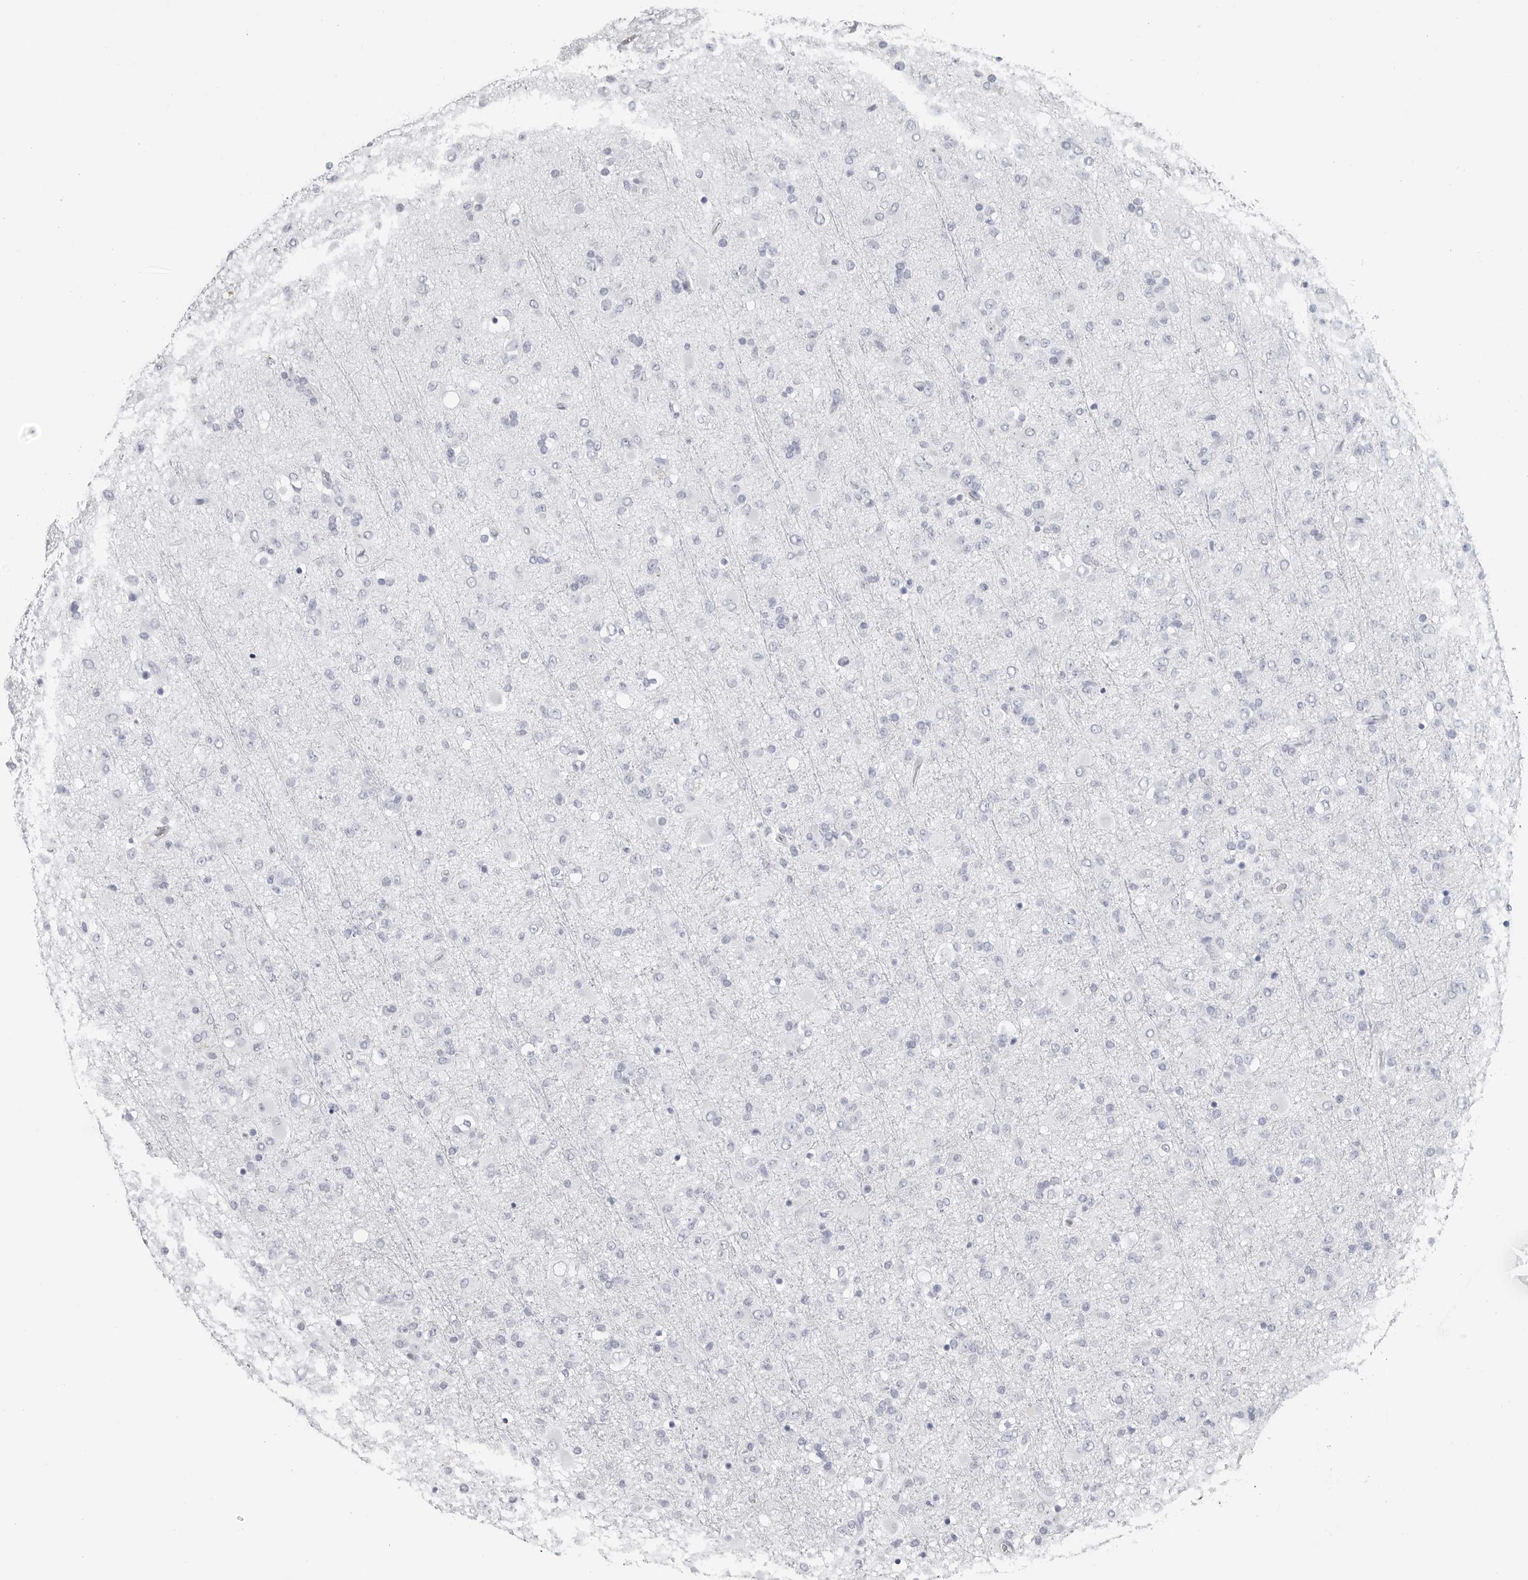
{"staining": {"intensity": "negative", "quantity": "none", "location": "none"}, "tissue": "glioma", "cell_type": "Tumor cells", "image_type": "cancer", "snomed": [{"axis": "morphology", "description": "Glioma, malignant, Low grade"}, {"axis": "topography", "description": "Brain"}], "caption": "This is an IHC image of malignant glioma (low-grade). There is no staining in tumor cells.", "gene": "CSH1", "patient": {"sex": "male", "age": 65}}